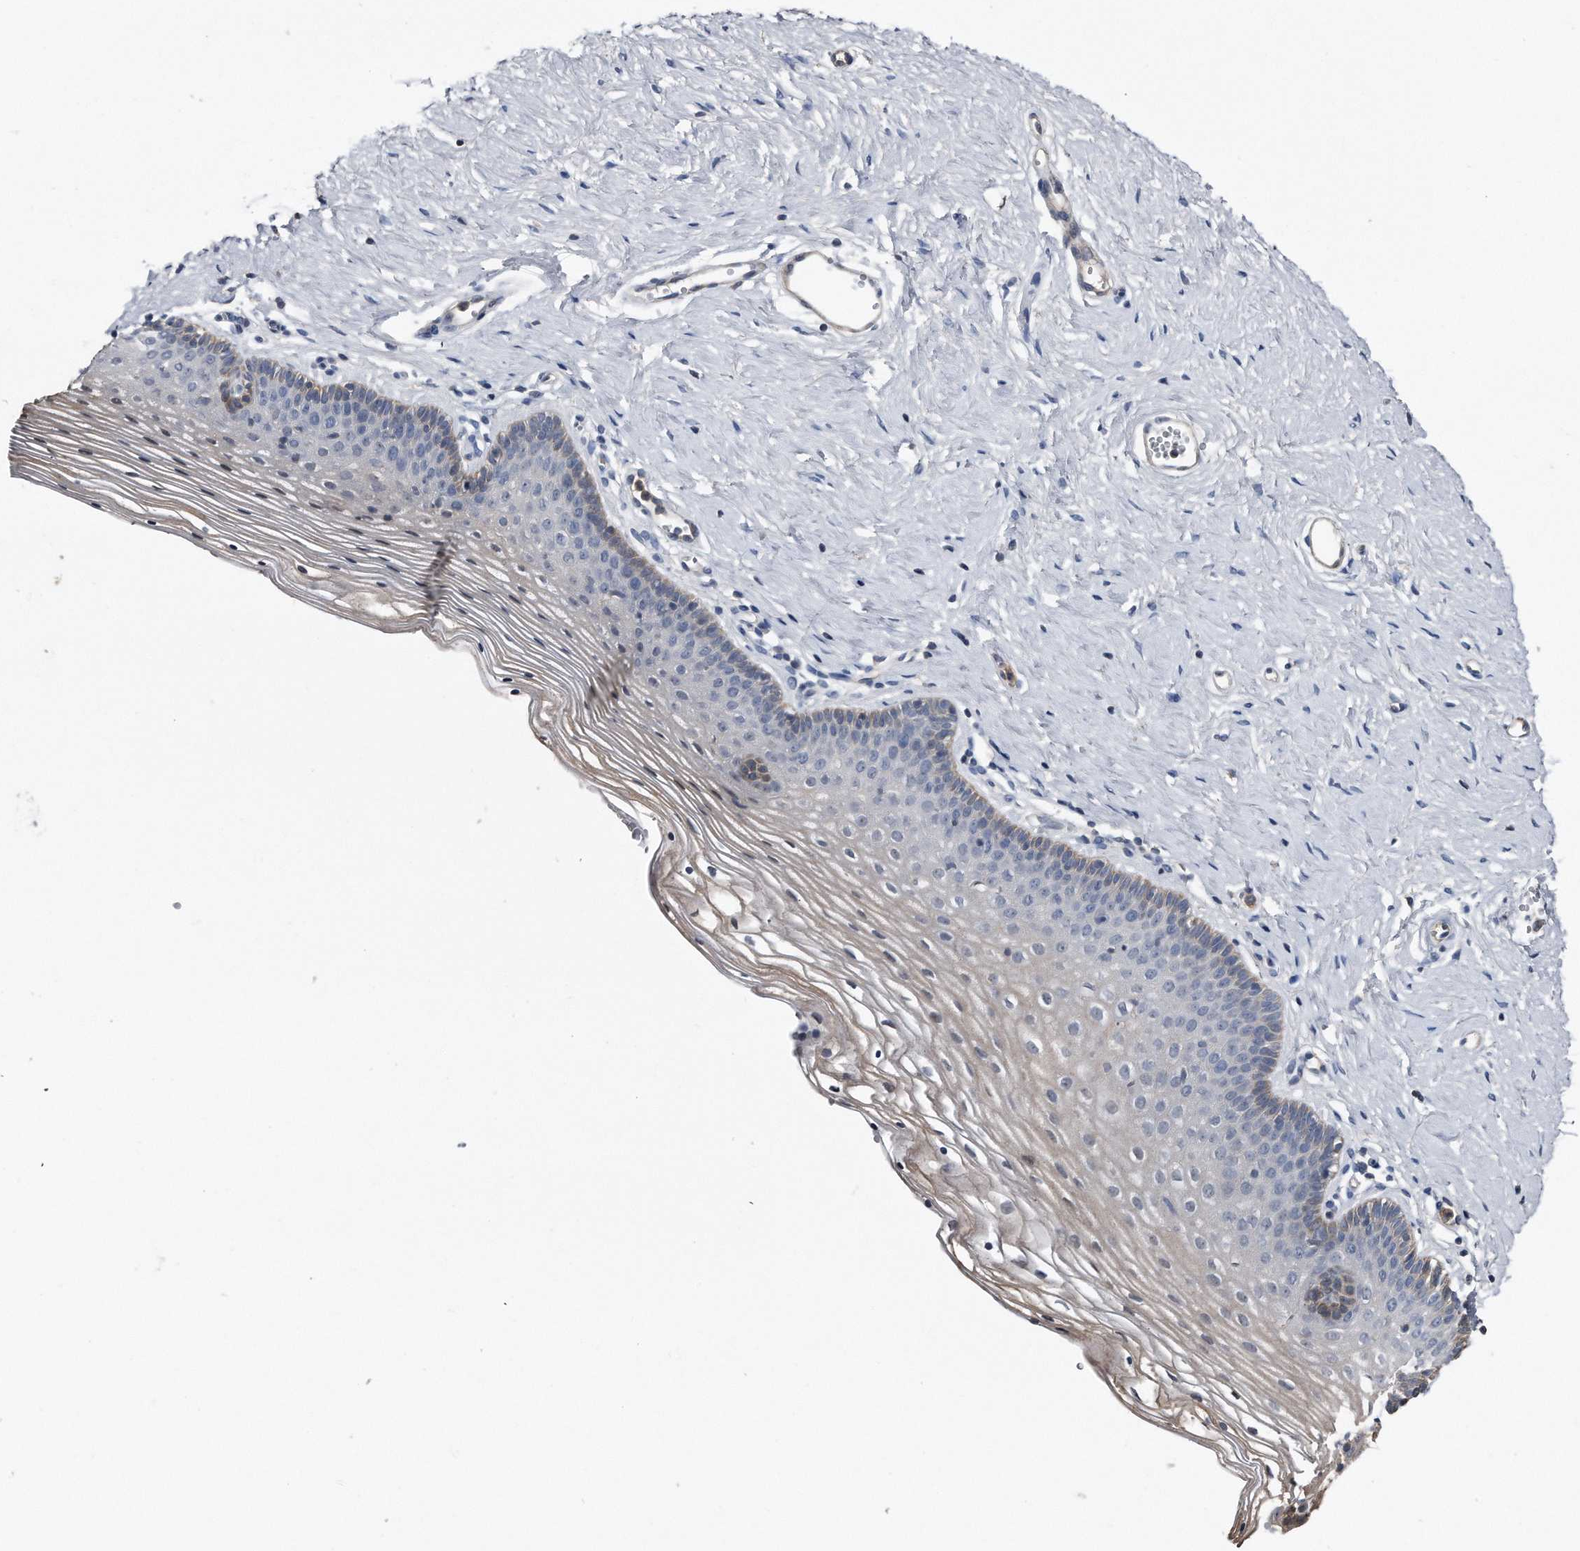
{"staining": {"intensity": "moderate", "quantity": ">75%", "location": "cytoplasmic/membranous,nuclear"}, "tissue": "vagina", "cell_type": "Squamous epithelial cells", "image_type": "normal", "snomed": [{"axis": "morphology", "description": "Normal tissue, NOS"}, {"axis": "topography", "description": "Vagina"}], "caption": "Moderate cytoplasmic/membranous,nuclear positivity for a protein is identified in approximately >75% of squamous epithelial cells of unremarkable vagina using immunohistochemistry (IHC).", "gene": "KCND3", "patient": {"sex": "female", "age": 32}}